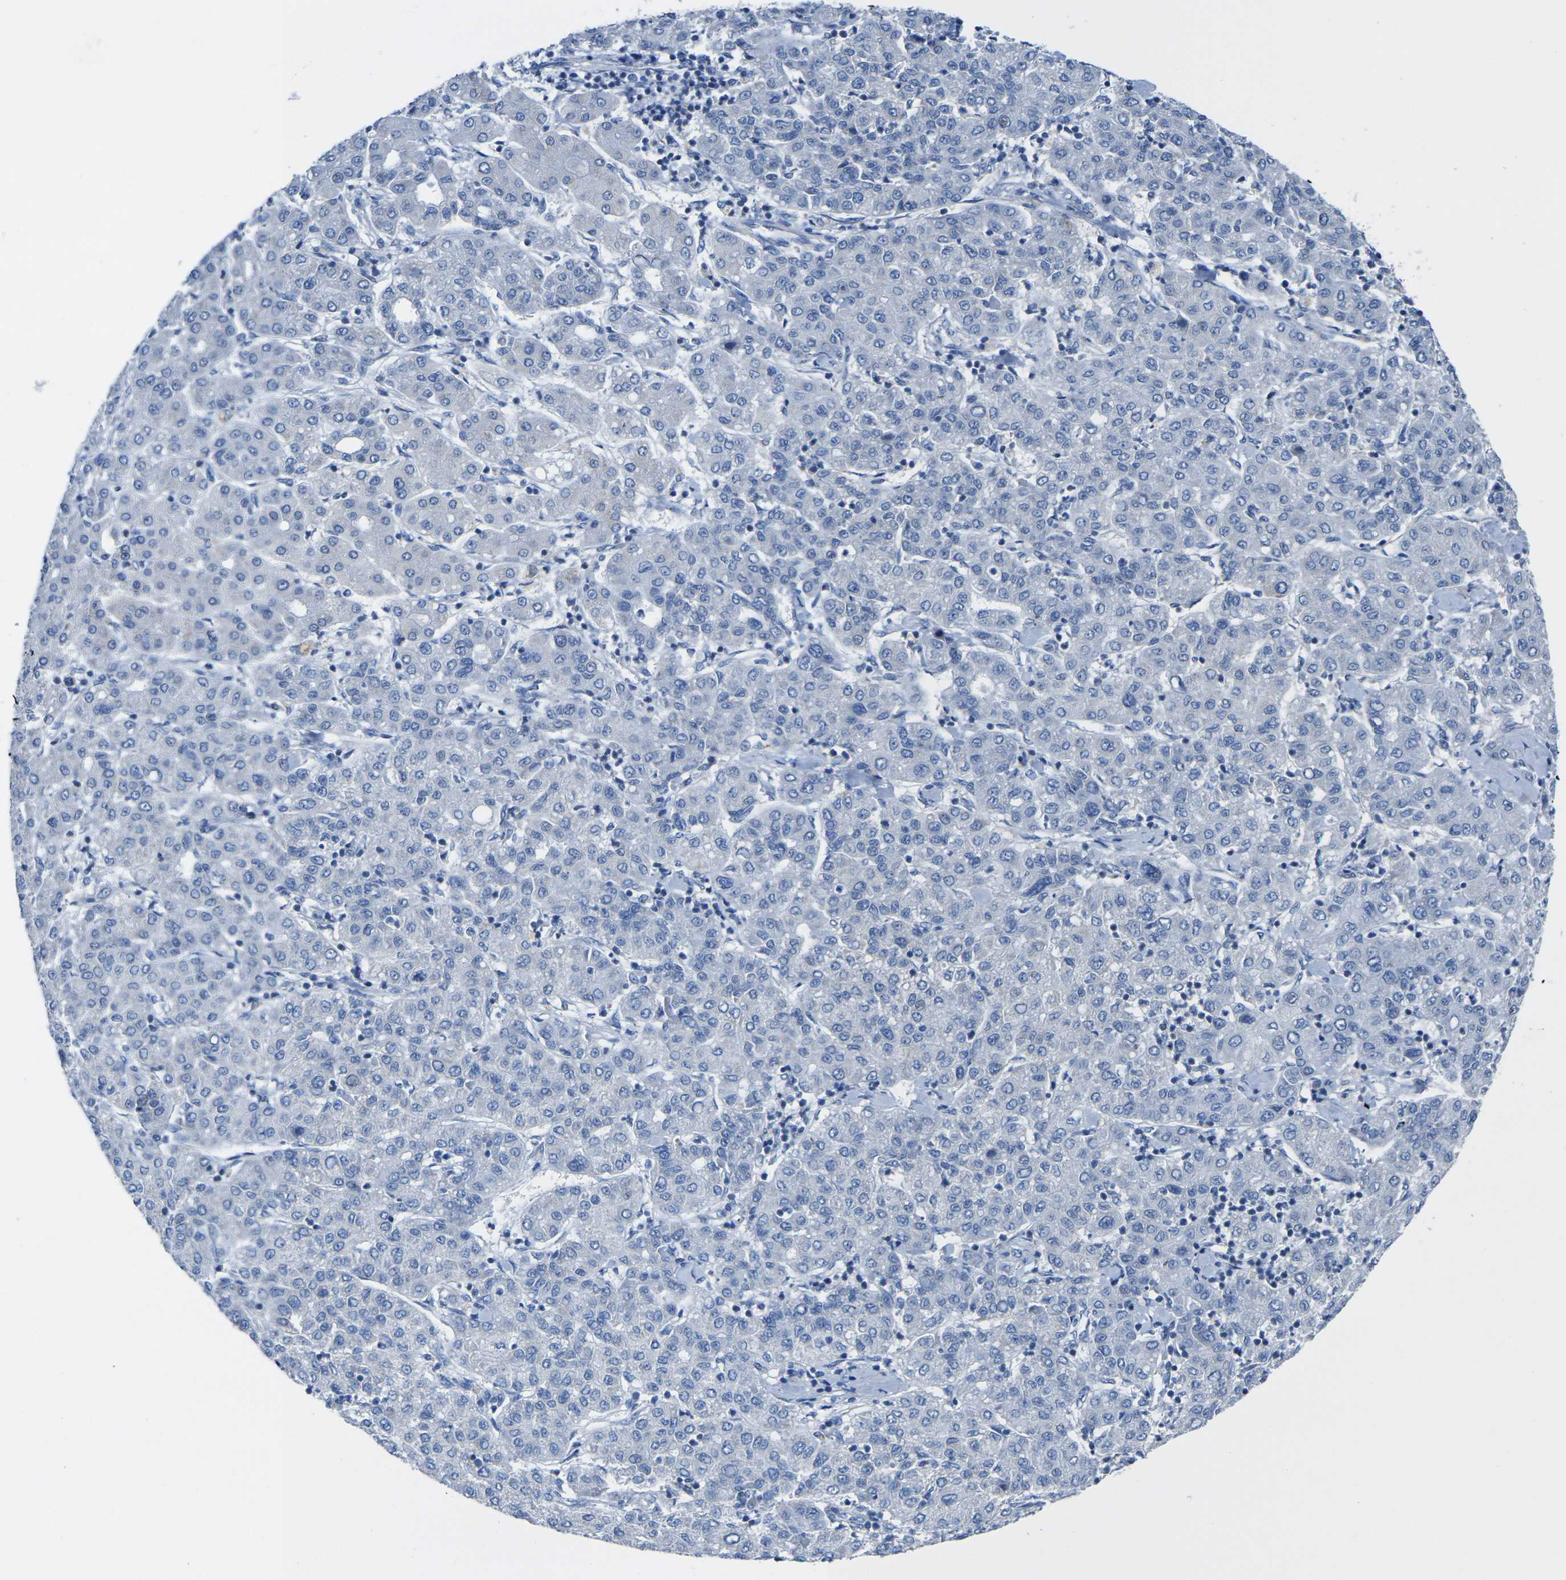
{"staining": {"intensity": "negative", "quantity": "none", "location": "none"}, "tissue": "liver cancer", "cell_type": "Tumor cells", "image_type": "cancer", "snomed": [{"axis": "morphology", "description": "Carcinoma, Hepatocellular, NOS"}, {"axis": "topography", "description": "Liver"}], "caption": "Tumor cells show no significant positivity in hepatocellular carcinoma (liver).", "gene": "TMEM204", "patient": {"sex": "male", "age": 65}}